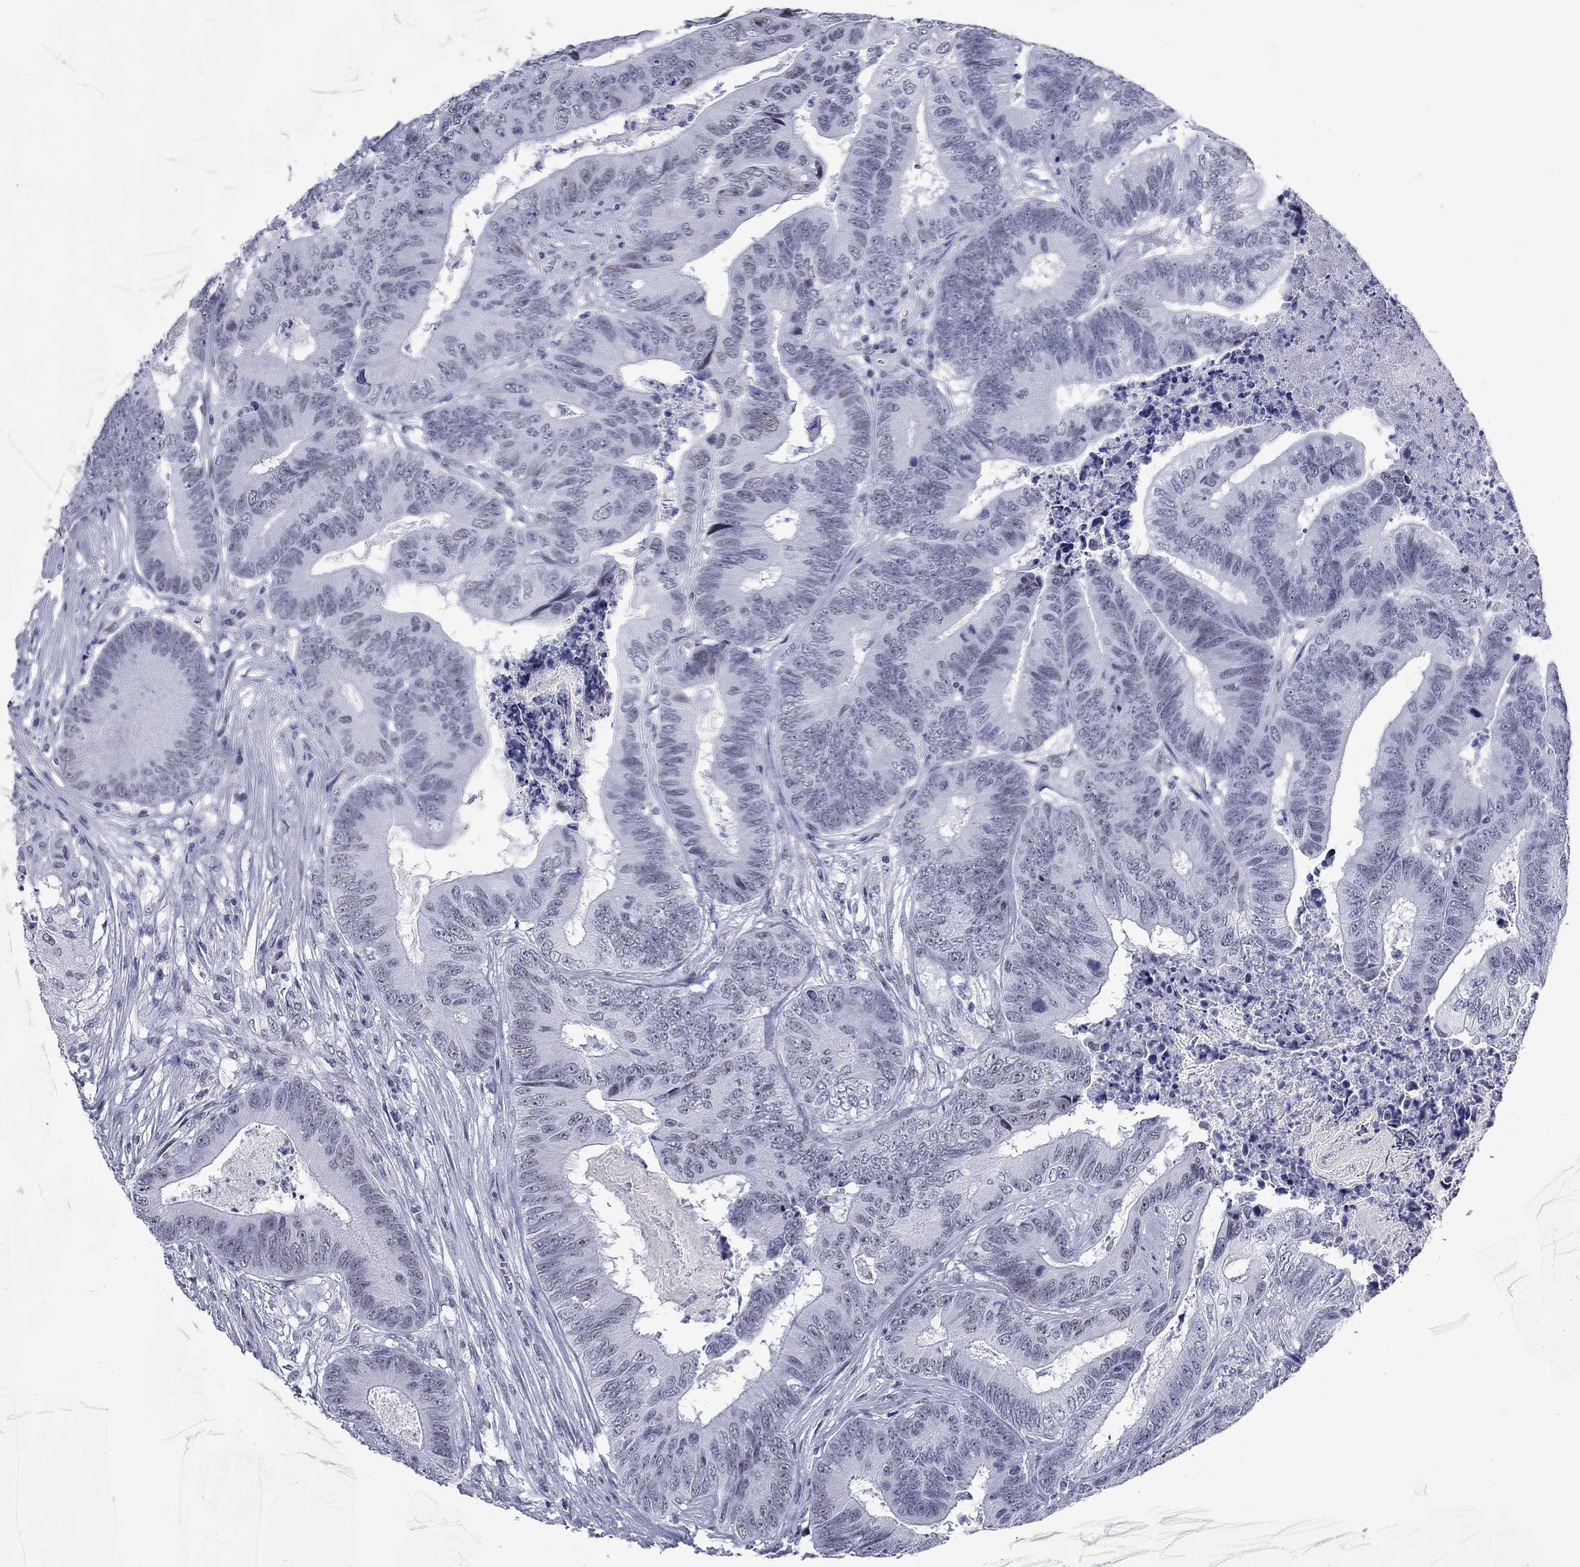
{"staining": {"intensity": "negative", "quantity": "none", "location": "none"}, "tissue": "colorectal cancer", "cell_type": "Tumor cells", "image_type": "cancer", "snomed": [{"axis": "morphology", "description": "Adenocarcinoma, NOS"}, {"axis": "topography", "description": "Colon"}], "caption": "The histopathology image displays no significant positivity in tumor cells of colorectal adenocarcinoma.", "gene": "ASF1B", "patient": {"sex": "male", "age": 84}}